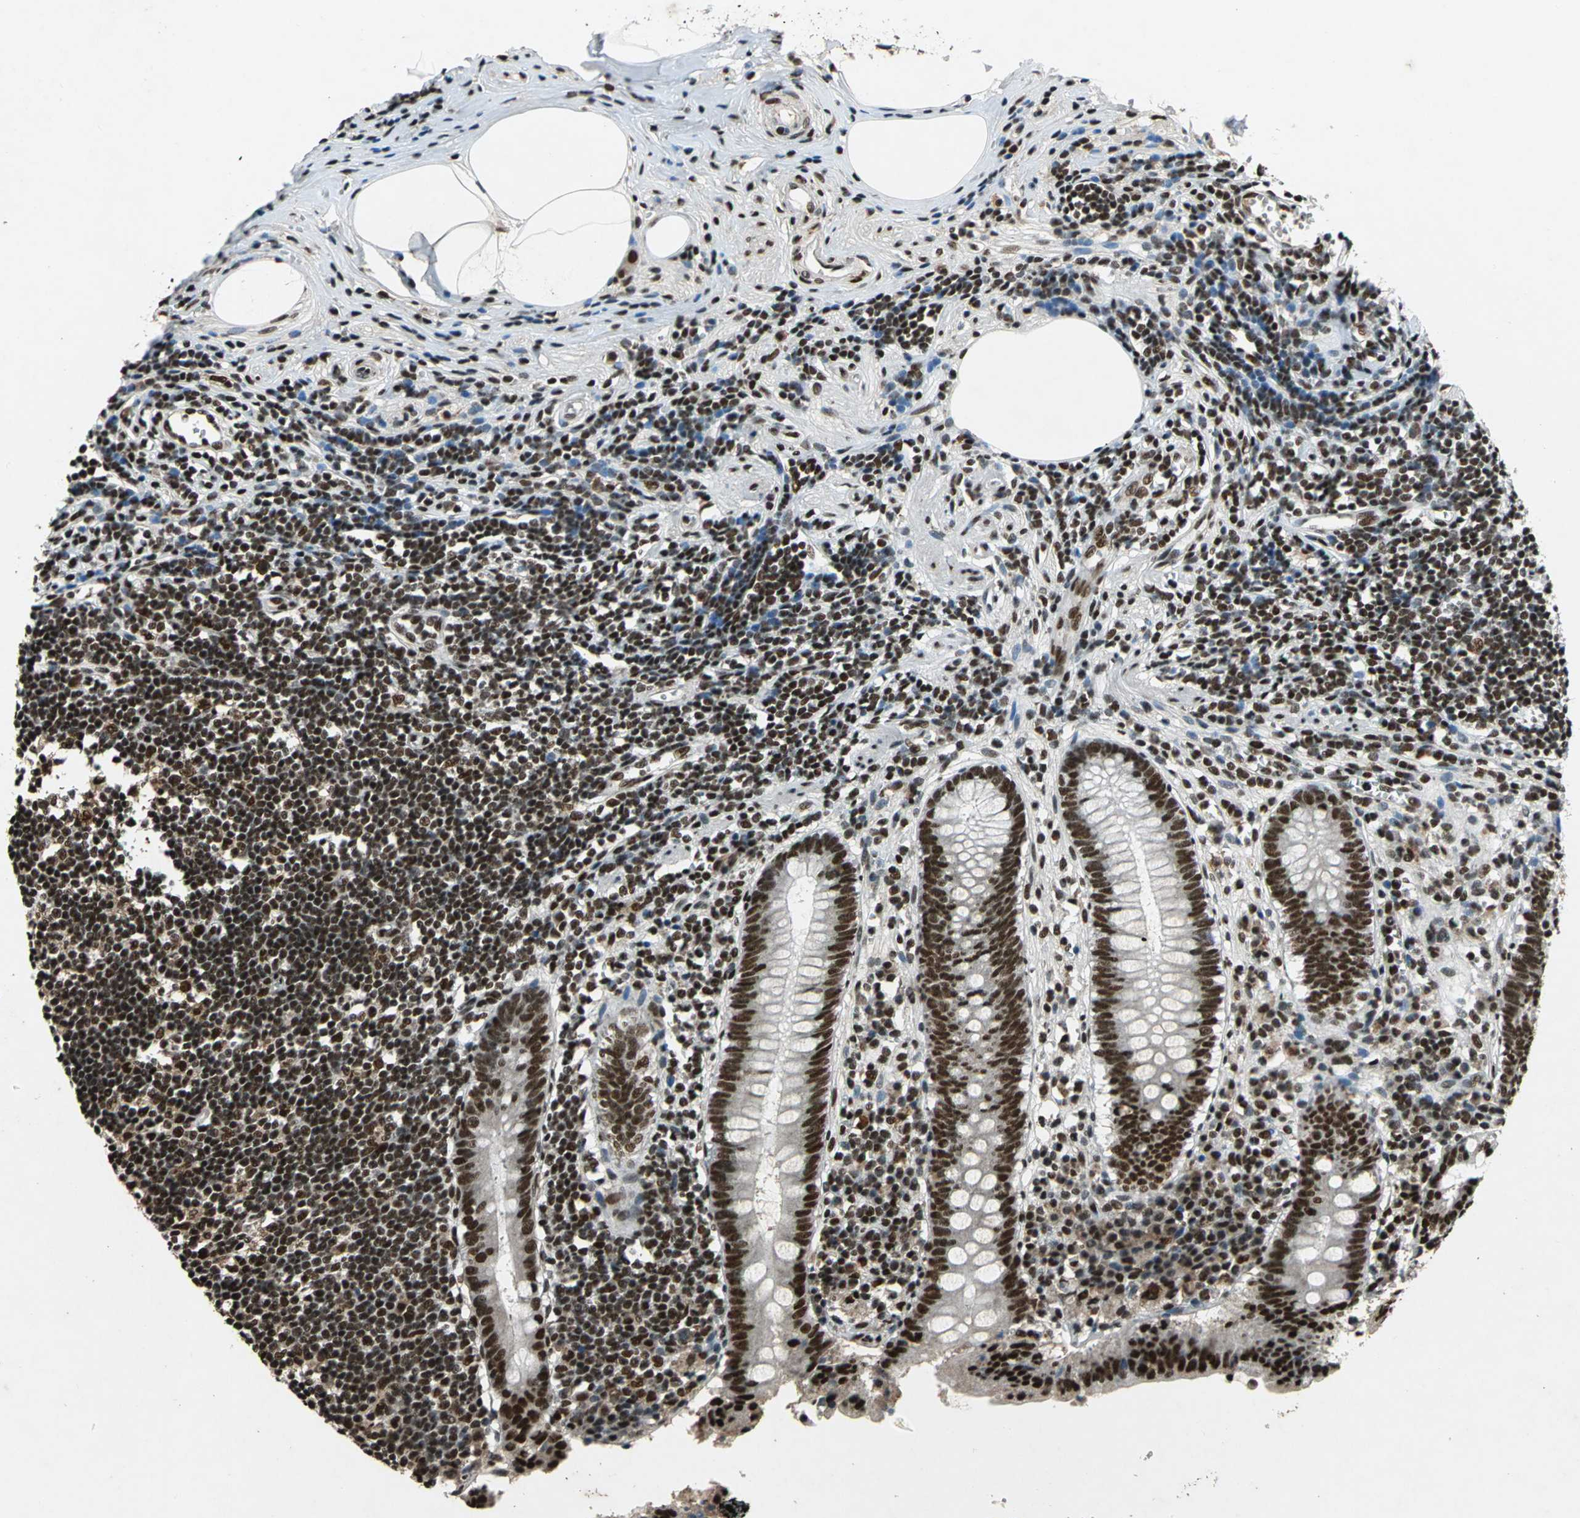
{"staining": {"intensity": "strong", "quantity": ">75%", "location": "nuclear"}, "tissue": "appendix", "cell_type": "Glandular cells", "image_type": "normal", "snomed": [{"axis": "morphology", "description": "Normal tissue, NOS"}, {"axis": "topography", "description": "Appendix"}], "caption": "Immunohistochemical staining of normal appendix displays strong nuclear protein expression in approximately >75% of glandular cells. The staining was performed using DAB to visualize the protein expression in brown, while the nuclei were stained in blue with hematoxylin (Magnification: 20x).", "gene": "MTA2", "patient": {"sex": "female", "age": 50}}